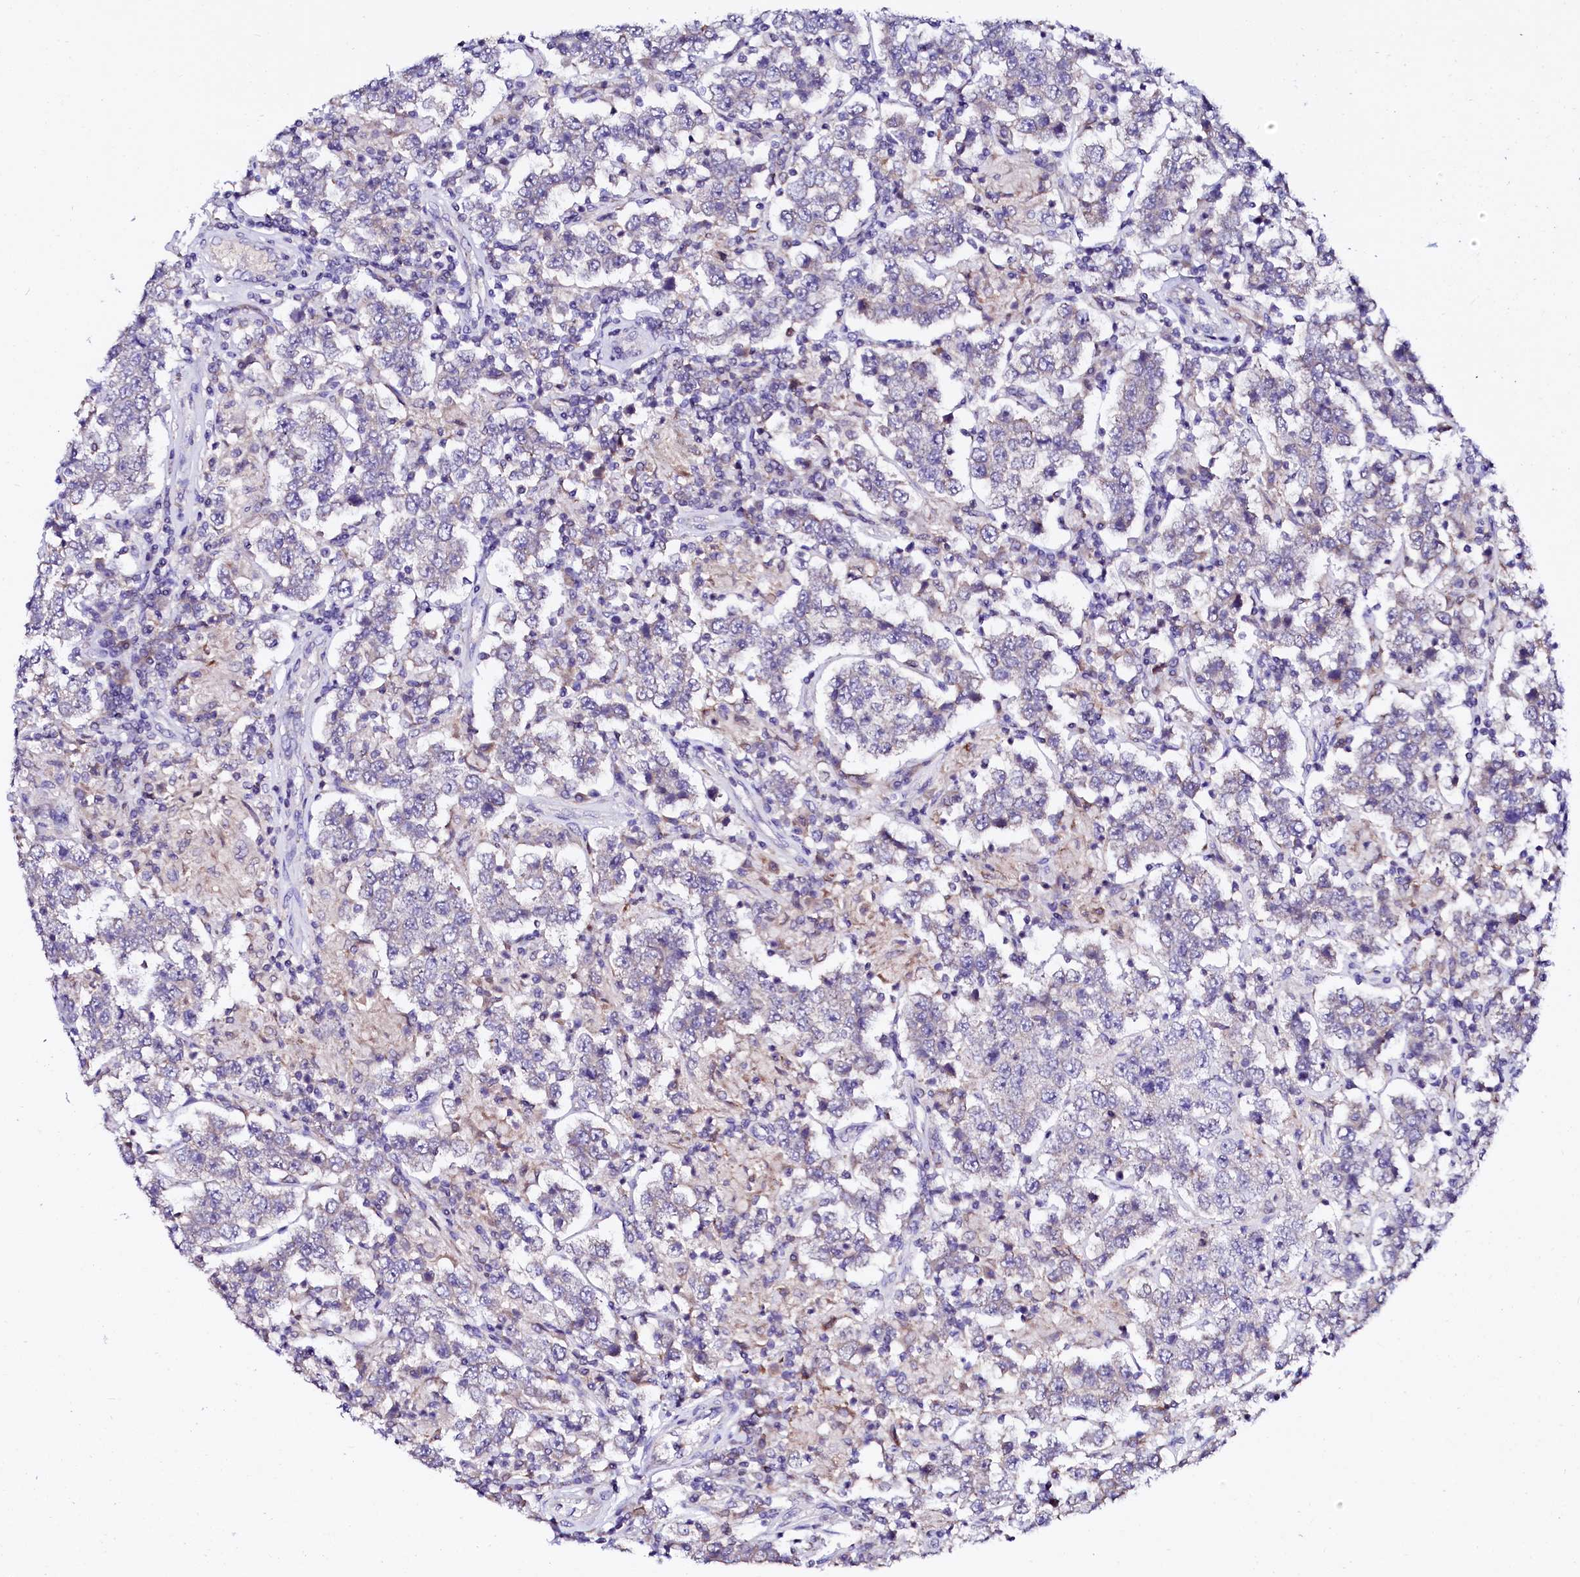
{"staining": {"intensity": "negative", "quantity": "none", "location": "none"}, "tissue": "testis cancer", "cell_type": "Tumor cells", "image_type": "cancer", "snomed": [{"axis": "morphology", "description": "Normal tissue, NOS"}, {"axis": "morphology", "description": "Urothelial carcinoma, High grade"}, {"axis": "morphology", "description": "Seminoma, NOS"}, {"axis": "morphology", "description": "Carcinoma, Embryonal, NOS"}, {"axis": "topography", "description": "Urinary bladder"}, {"axis": "topography", "description": "Testis"}], "caption": "This is an immunohistochemistry (IHC) histopathology image of human testis seminoma. There is no positivity in tumor cells.", "gene": "NALF1", "patient": {"sex": "male", "age": 41}}